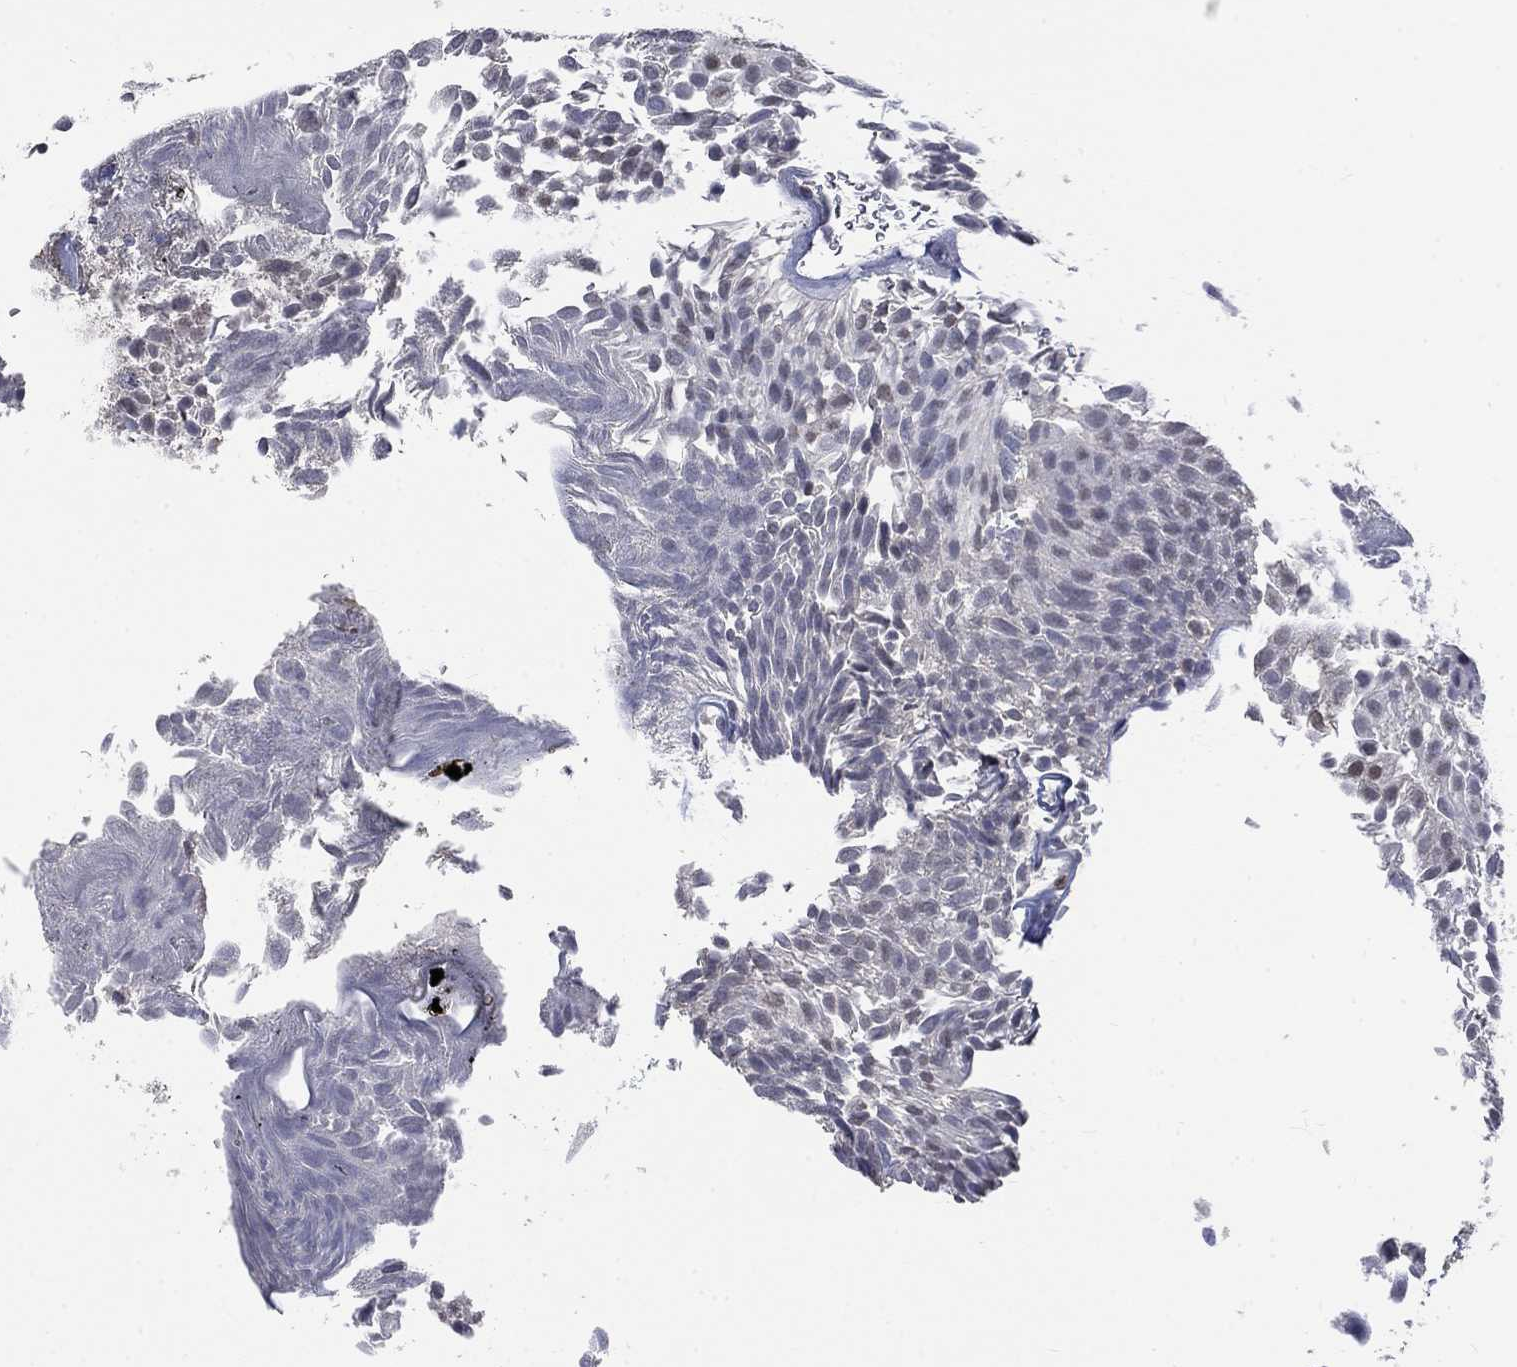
{"staining": {"intensity": "negative", "quantity": "none", "location": "none"}, "tissue": "urothelial cancer", "cell_type": "Tumor cells", "image_type": "cancer", "snomed": [{"axis": "morphology", "description": "Urothelial carcinoma, Low grade"}, {"axis": "topography", "description": "Urinary bladder"}], "caption": "Tumor cells show no significant positivity in low-grade urothelial carcinoma. Nuclei are stained in blue.", "gene": "ZBTB18", "patient": {"sex": "male", "age": 52}}